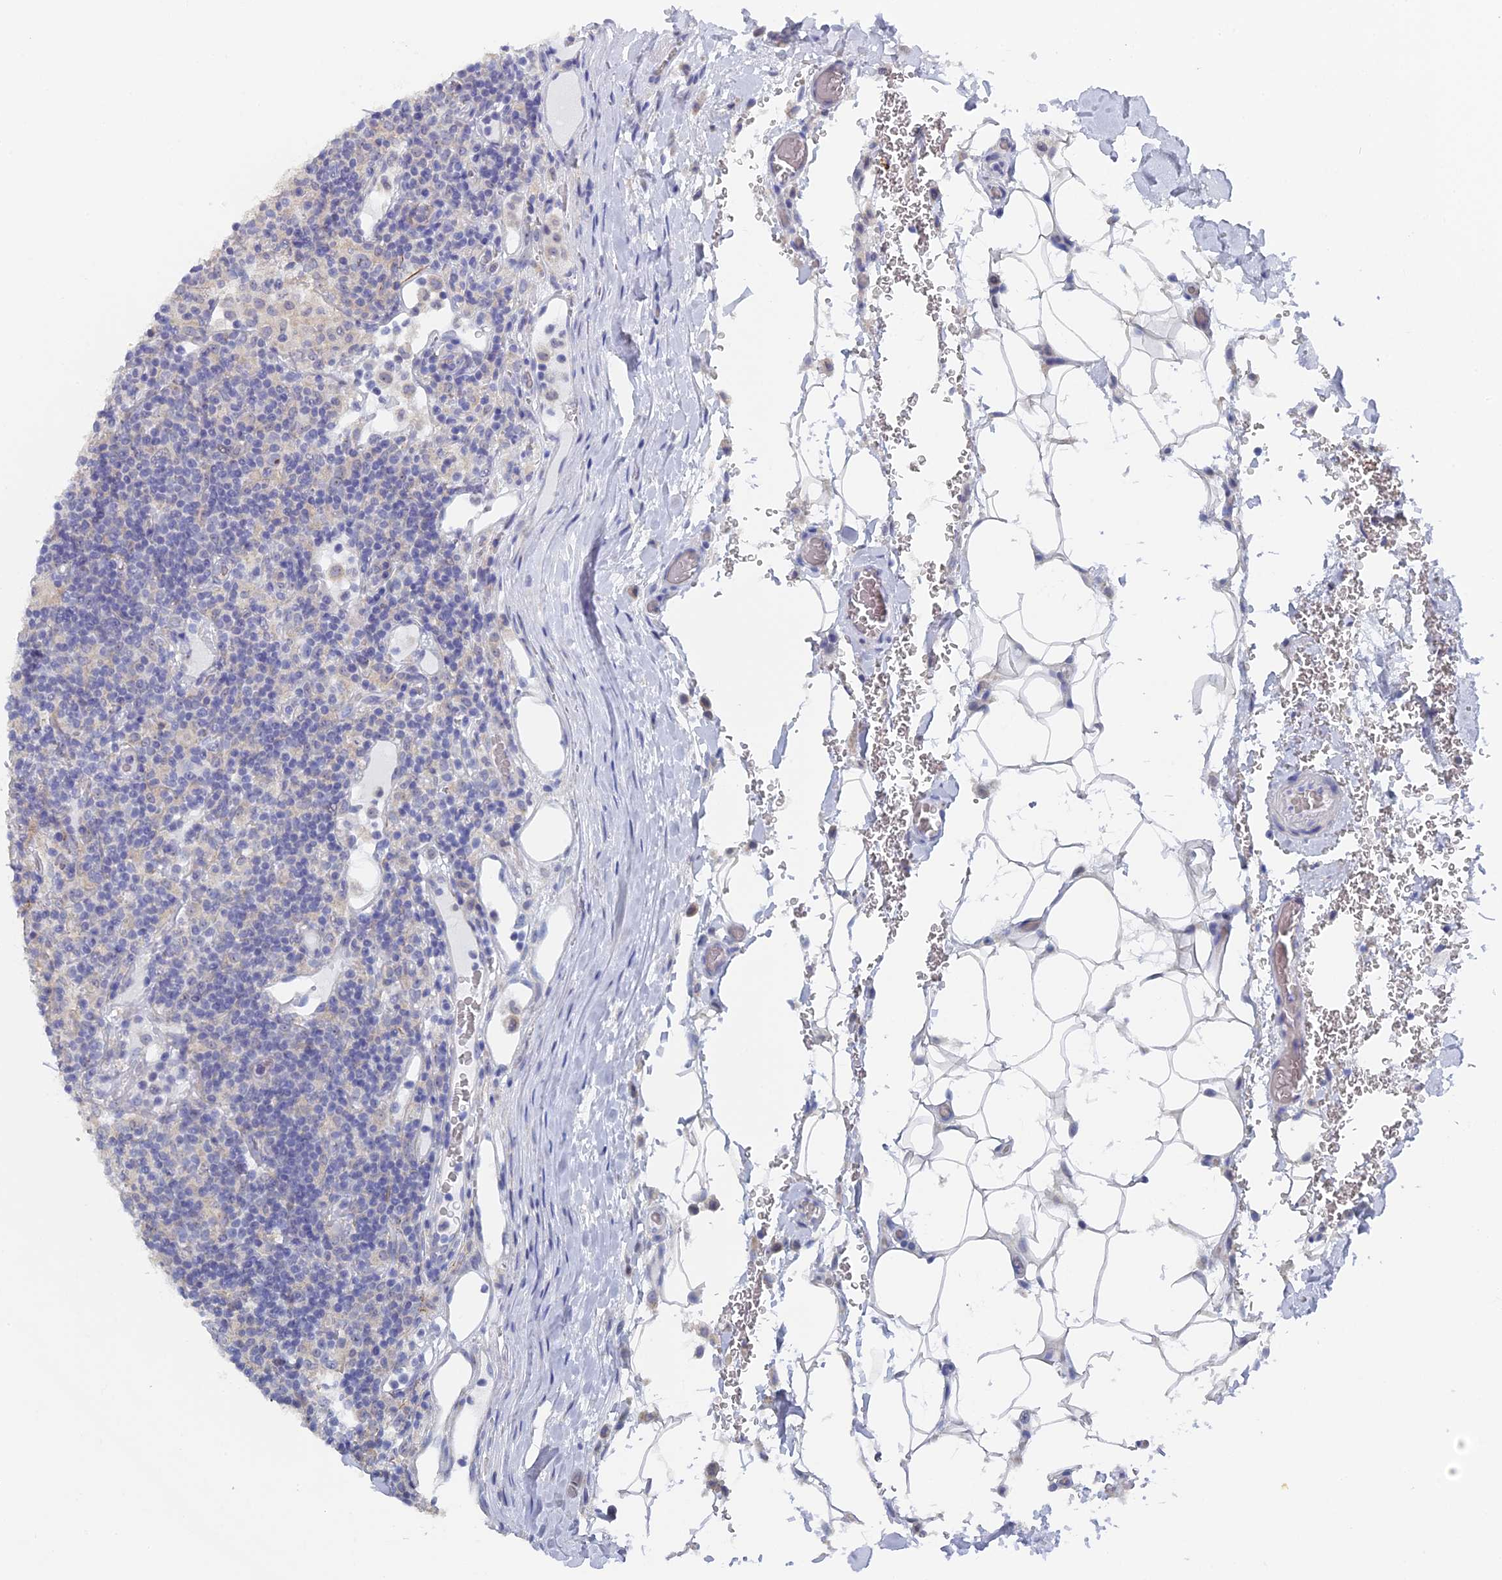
{"staining": {"intensity": "negative", "quantity": "none", "location": "none"}, "tissue": "lymphoma", "cell_type": "Tumor cells", "image_type": "cancer", "snomed": [{"axis": "morphology", "description": "Hodgkin's disease, NOS"}, {"axis": "topography", "description": "Lymph node"}], "caption": "High magnification brightfield microscopy of Hodgkin's disease stained with DAB (brown) and counterstained with hematoxylin (blue): tumor cells show no significant positivity. (Brightfield microscopy of DAB (3,3'-diaminobenzidine) IHC at high magnification).", "gene": "SRFBP1", "patient": {"sex": "male", "age": 70}}